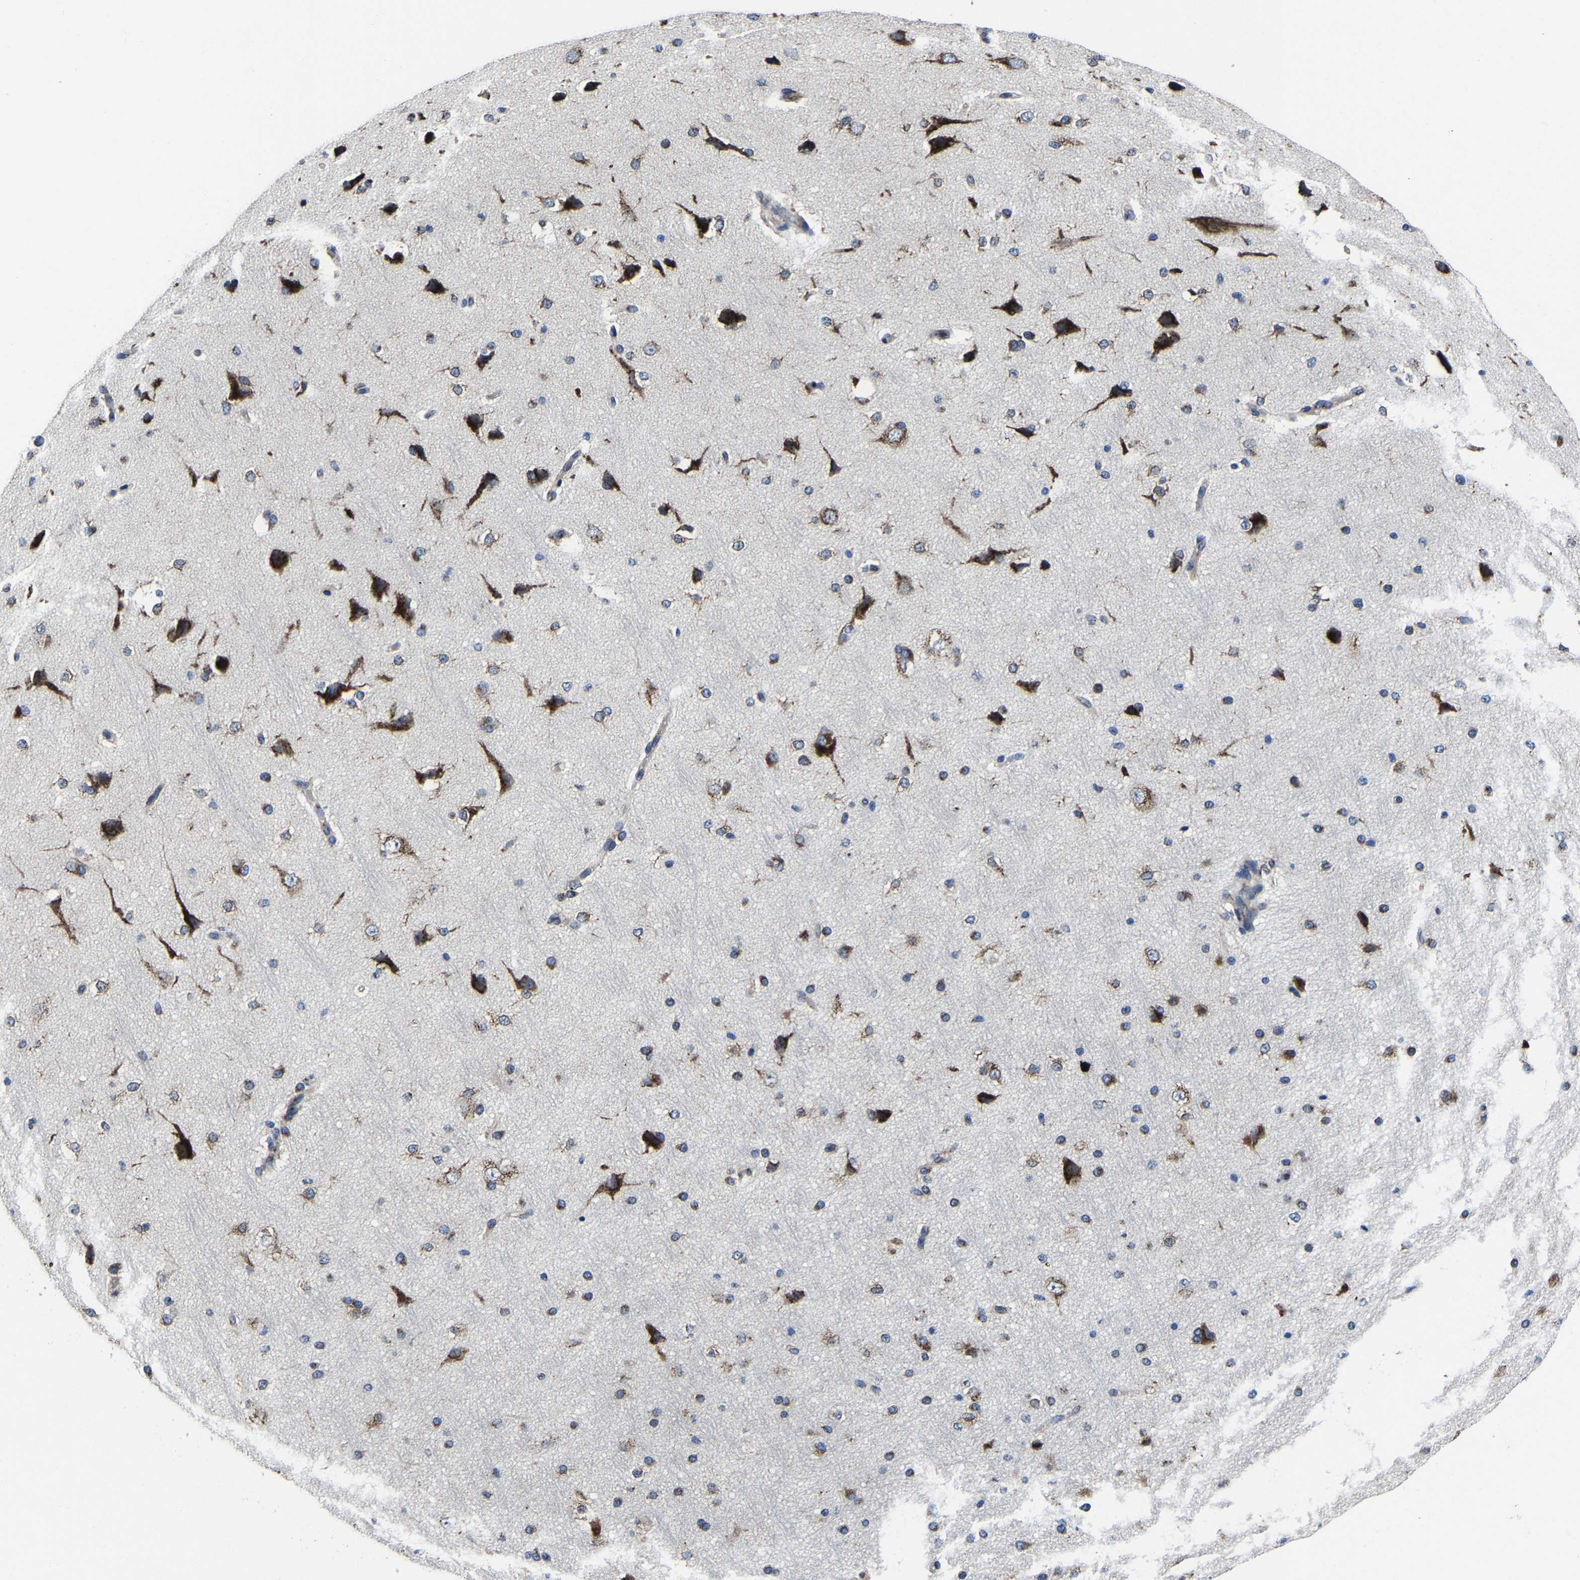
{"staining": {"intensity": "negative", "quantity": "none", "location": "none"}, "tissue": "cerebral cortex", "cell_type": "Endothelial cells", "image_type": "normal", "snomed": [{"axis": "morphology", "description": "Normal tissue, NOS"}, {"axis": "morphology", "description": "Developmental malformation"}, {"axis": "topography", "description": "Cerebral cortex"}], "caption": "Immunohistochemistry (IHC) histopathology image of normal cerebral cortex stained for a protein (brown), which demonstrates no expression in endothelial cells.", "gene": "EBAG9", "patient": {"sex": "female", "age": 30}}